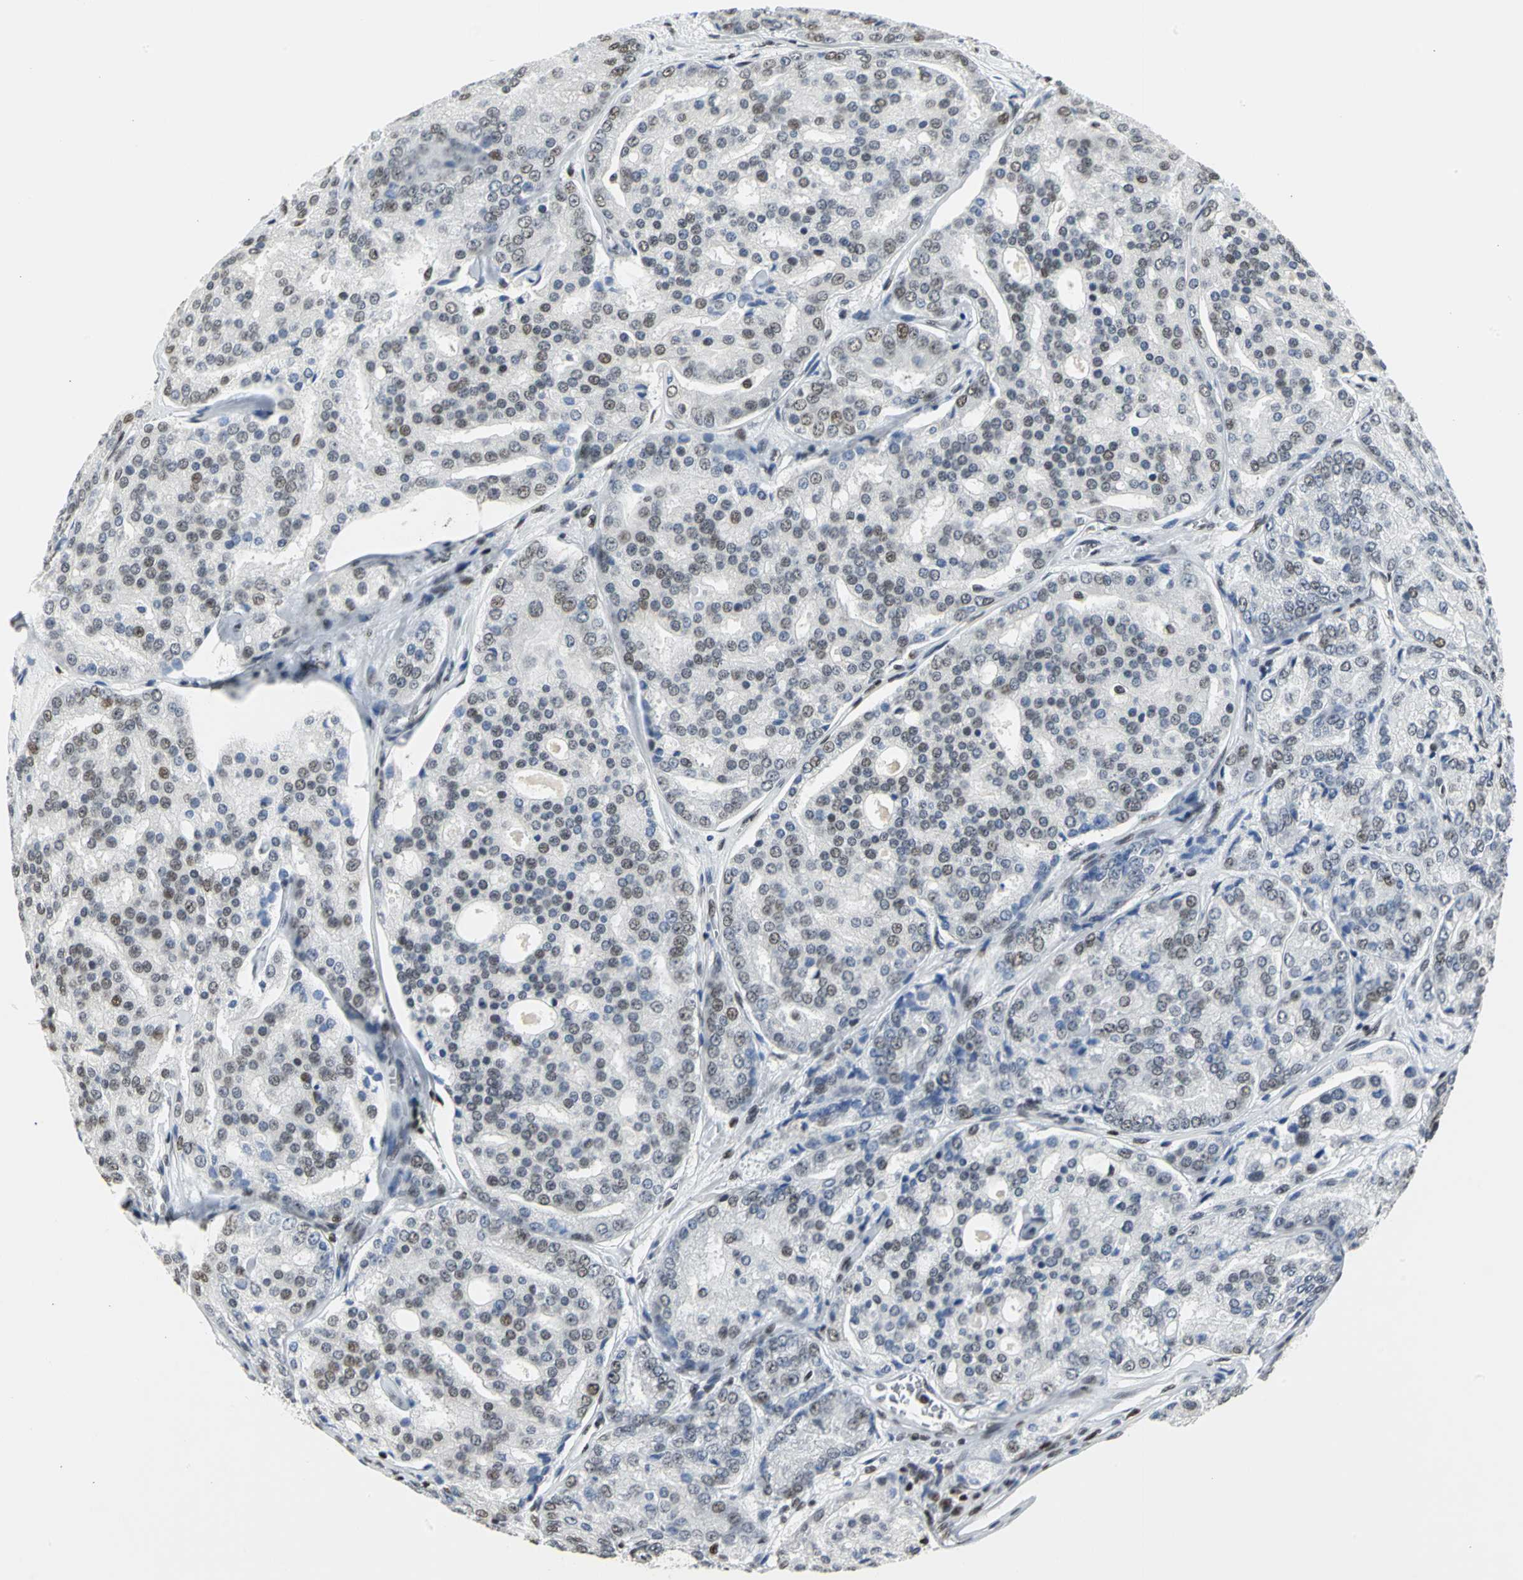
{"staining": {"intensity": "weak", "quantity": "<25%", "location": "nuclear"}, "tissue": "prostate cancer", "cell_type": "Tumor cells", "image_type": "cancer", "snomed": [{"axis": "morphology", "description": "Adenocarcinoma, High grade"}, {"axis": "topography", "description": "Prostate"}], "caption": "This is an immunohistochemistry (IHC) histopathology image of human prostate adenocarcinoma (high-grade). There is no expression in tumor cells.", "gene": "HNRNPD", "patient": {"sex": "male", "age": 64}}